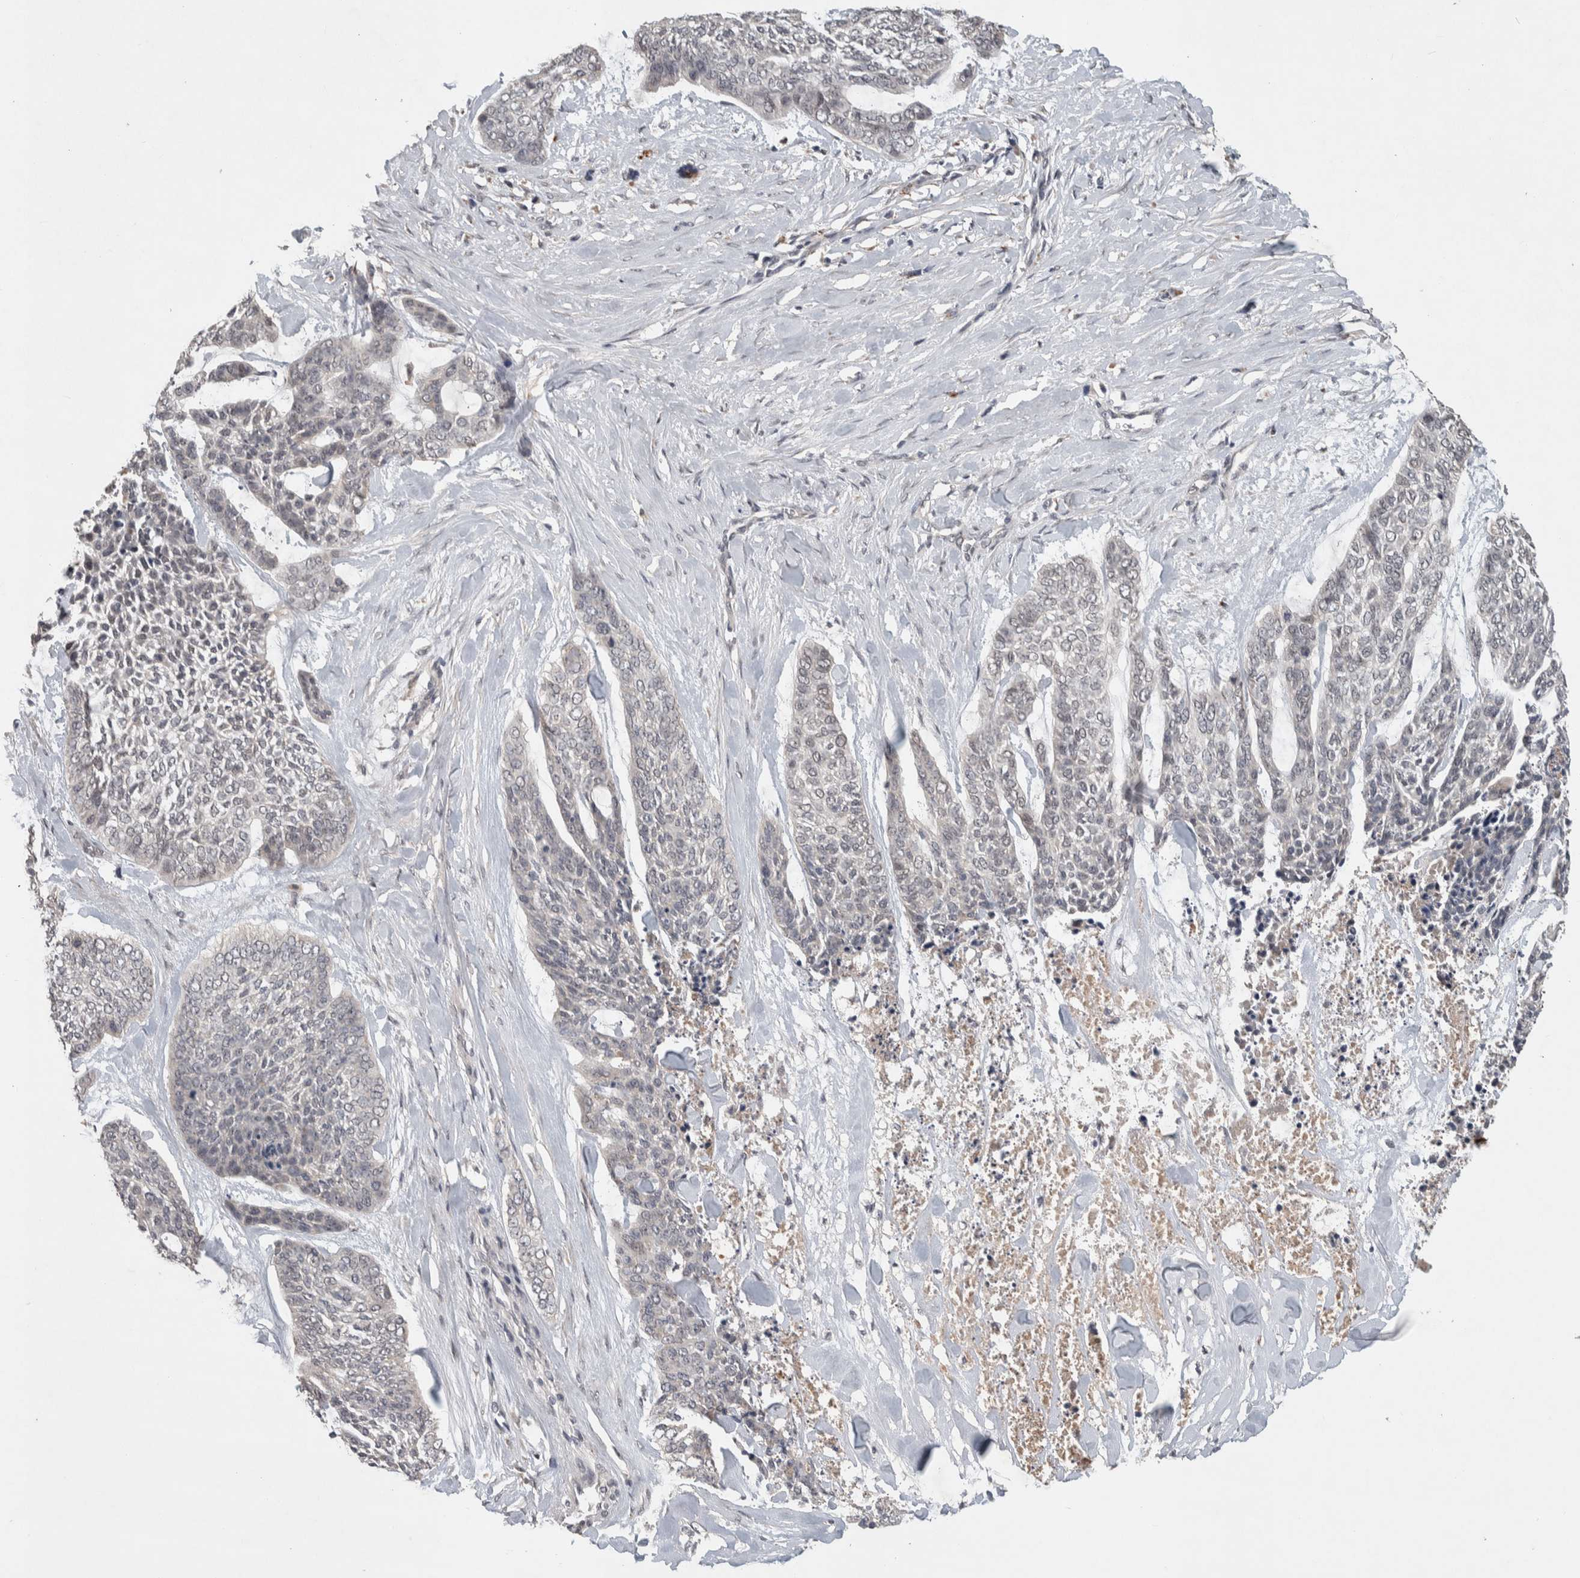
{"staining": {"intensity": "negative", "quantity": "none", "location": "none"}, "tissue": "skin cancer", "cell_type": "Tumor cells", "image_type": "cancer", "snomed": [{"axis": "morphology", "description": "Basal cell carcinoma"}, {"axis": "topography", "description": "Skin"}], "caption": "Skin cancer stained for a protein using IHC displays no expression tumor cells.", "gene": "CHRM3", "patient": {"sex": "female", "age": 64}}